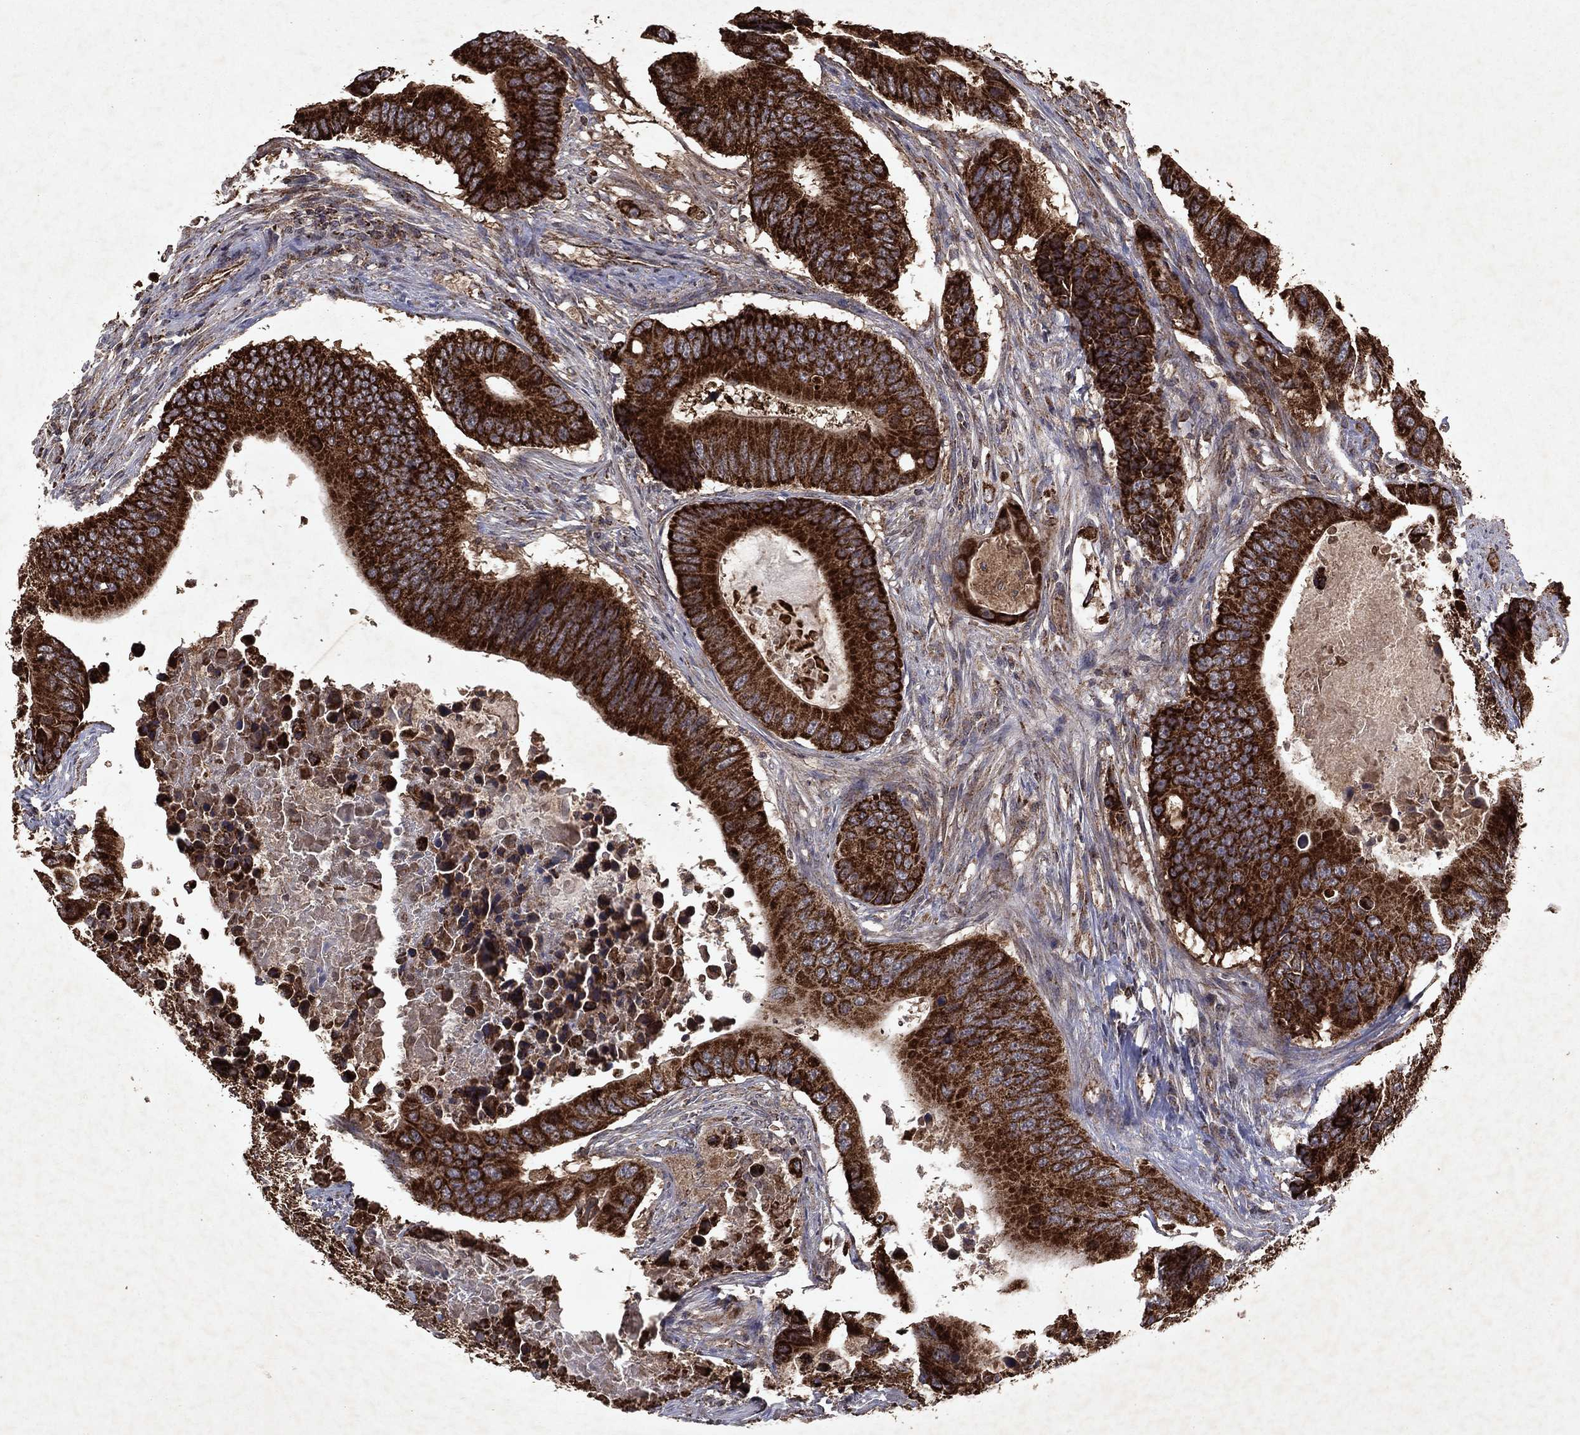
{"staining": {"intensity": "strong", "quantity": ">75%", "location": "cytoplasmic/membranous"}, "tissue": "colorectal cancer", "cell_type": "Tumor cells", "image_type": "cancer", "snomed": [{"axis": "morphology", "description": "Adenocarcinoma, NOS"}, {"axis": "topography", "description": "Colon"}], "caption": "High-power microscopy captured an immunohistochemistry photomicrograph of colorectal adenocarcinoma, revealing strong cytoplasmic/membranous staining in about >75% of tumor cells. (DAB (3,3'-diaminobenzidine) IHC, brown staining for protein, blue staining for nuclei).", "gene": "PYROXD2", "patient": {"sex": "female", "age": 90}}